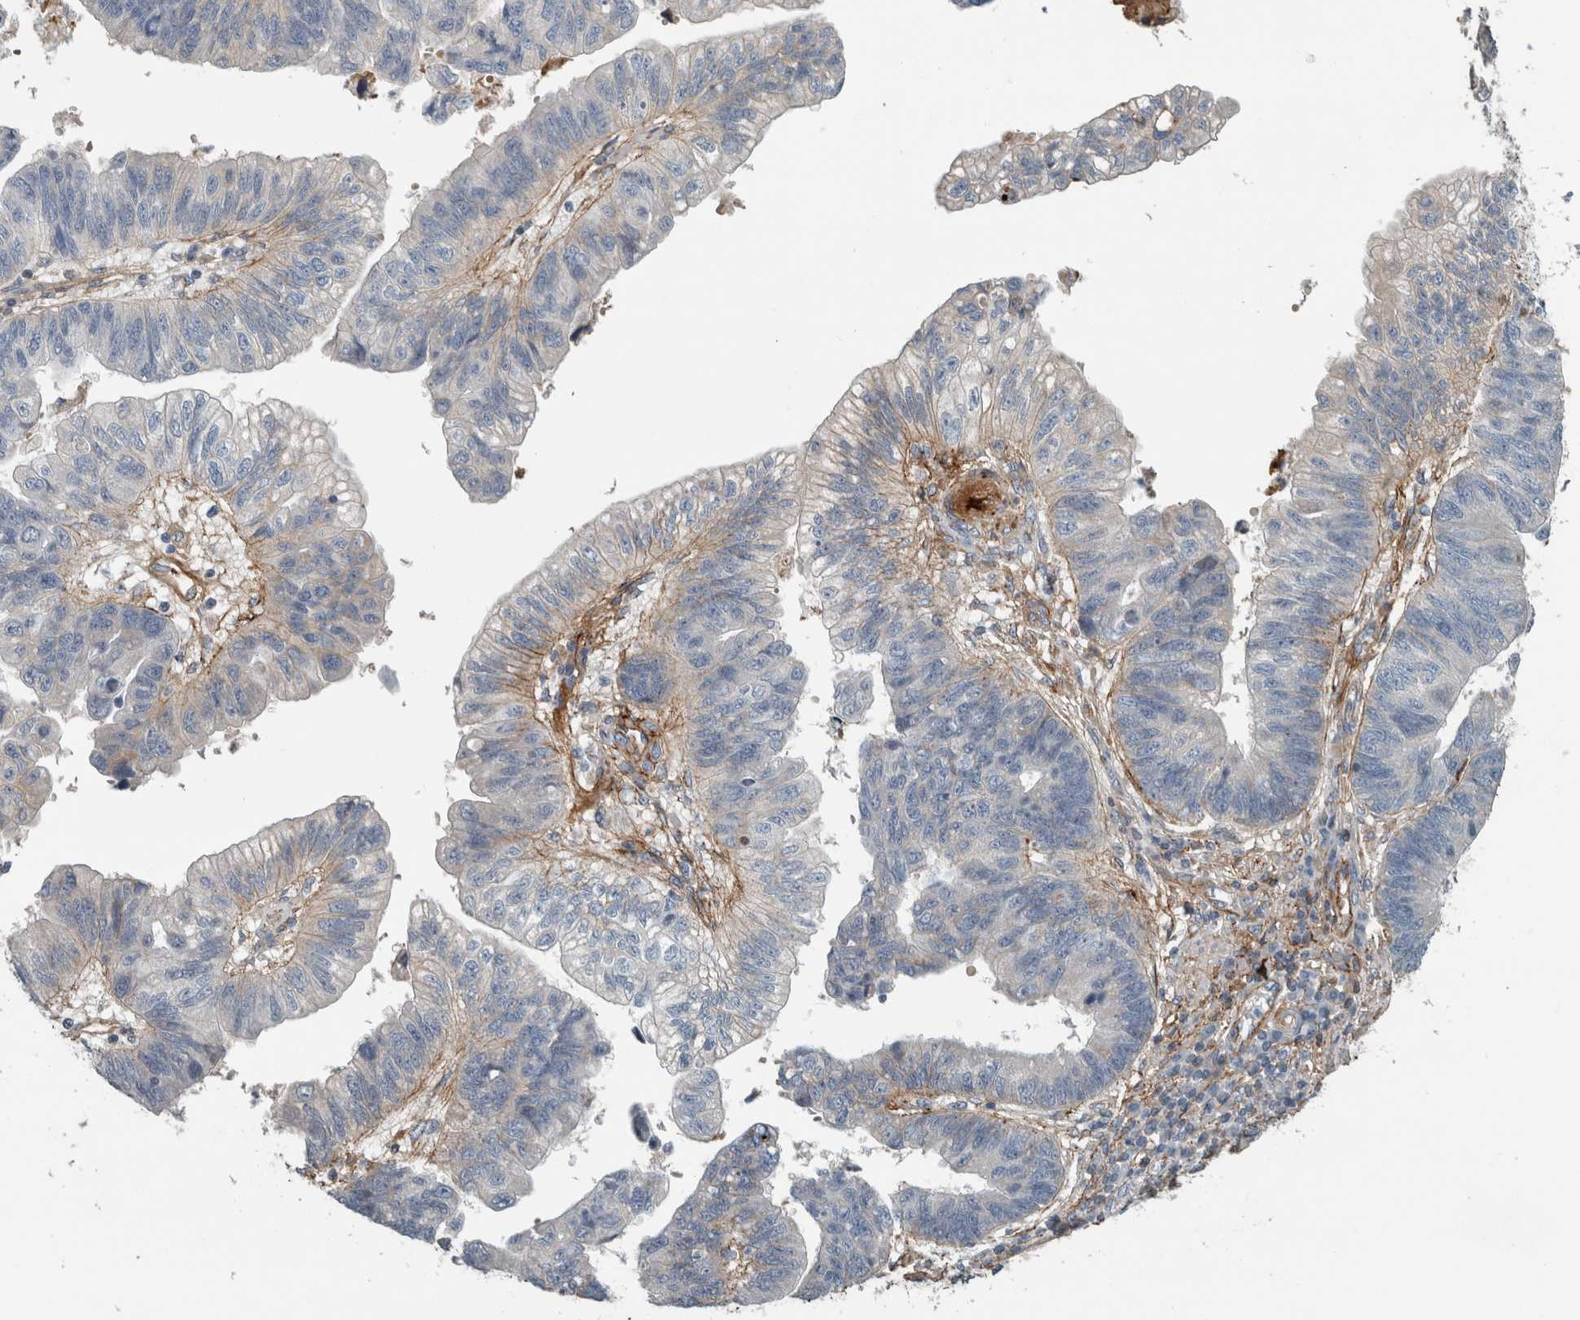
{"staining": {"intensity": "weak", "quantity": "<25%", "location": "cytoplasmic/membranous"}, "tissue": "stomach cancer", "cell_type": "Tumor cells", "image_type": "cancer", "snomed": [{"axis": "morphology", "description": "Adenocarcinoma, NOS"}, {"axis": "topography", "description": "Stomach"}], "caption": "There is no significant expression in tumor cells of adenocarcinoma (stomach).", "gene": "FN1", "patient": {"sex": "male", "age": 59}}